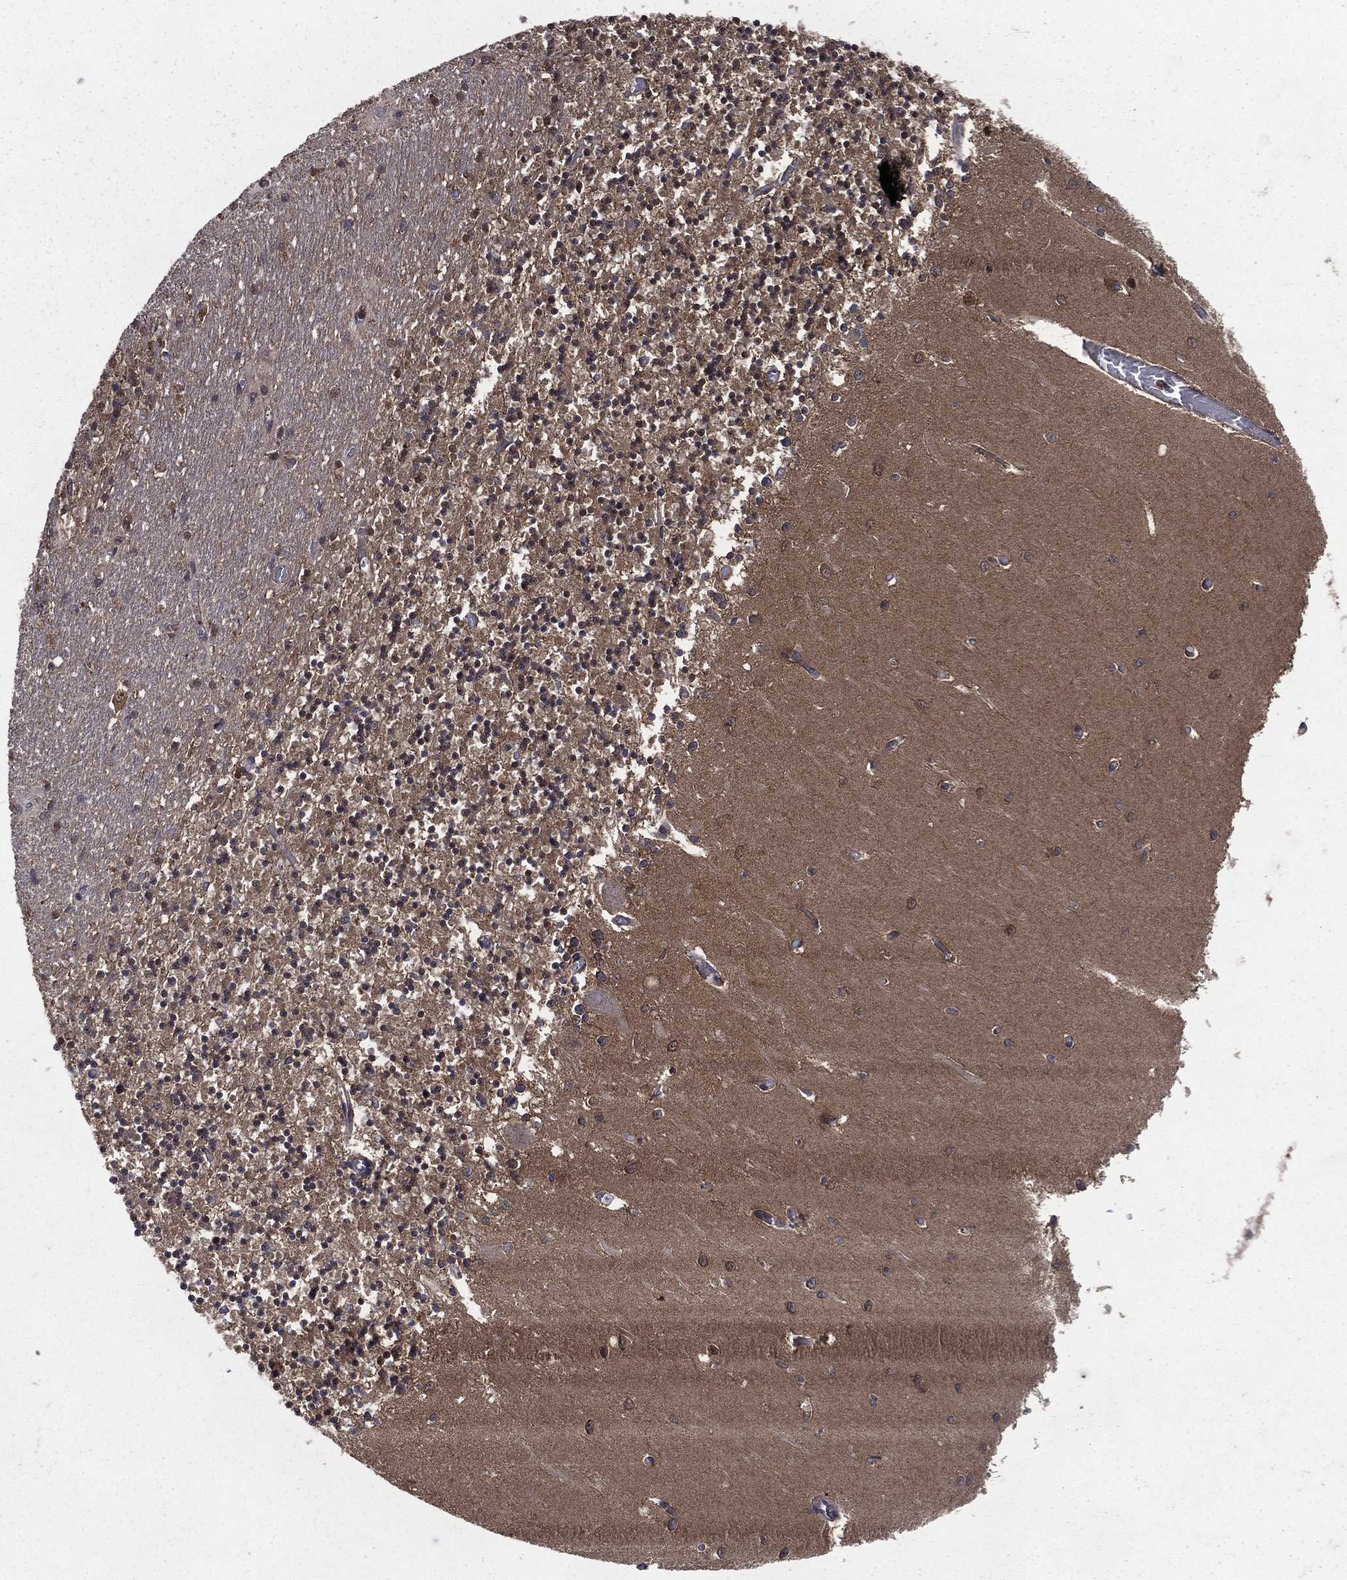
{"staining": {"intensity": "negative", "quantity": "none", "location": "none"}, "tissue": "cerebellum", "cell_type": "Cells in granular layer", "image_type": "normal", "snomed": [{"axis": "morphology", "description": "Normal tissue, NOS"}, {"axis": "topography", "description": "Cerebellum"}], "caption": "A photomicrograph of cerebellum stained for a protein displays no brown staining in cells in granular layer. Nuclei are stained in blue.", "gene": "FGD1", "patient": {"sex": "female", "age": 64}}